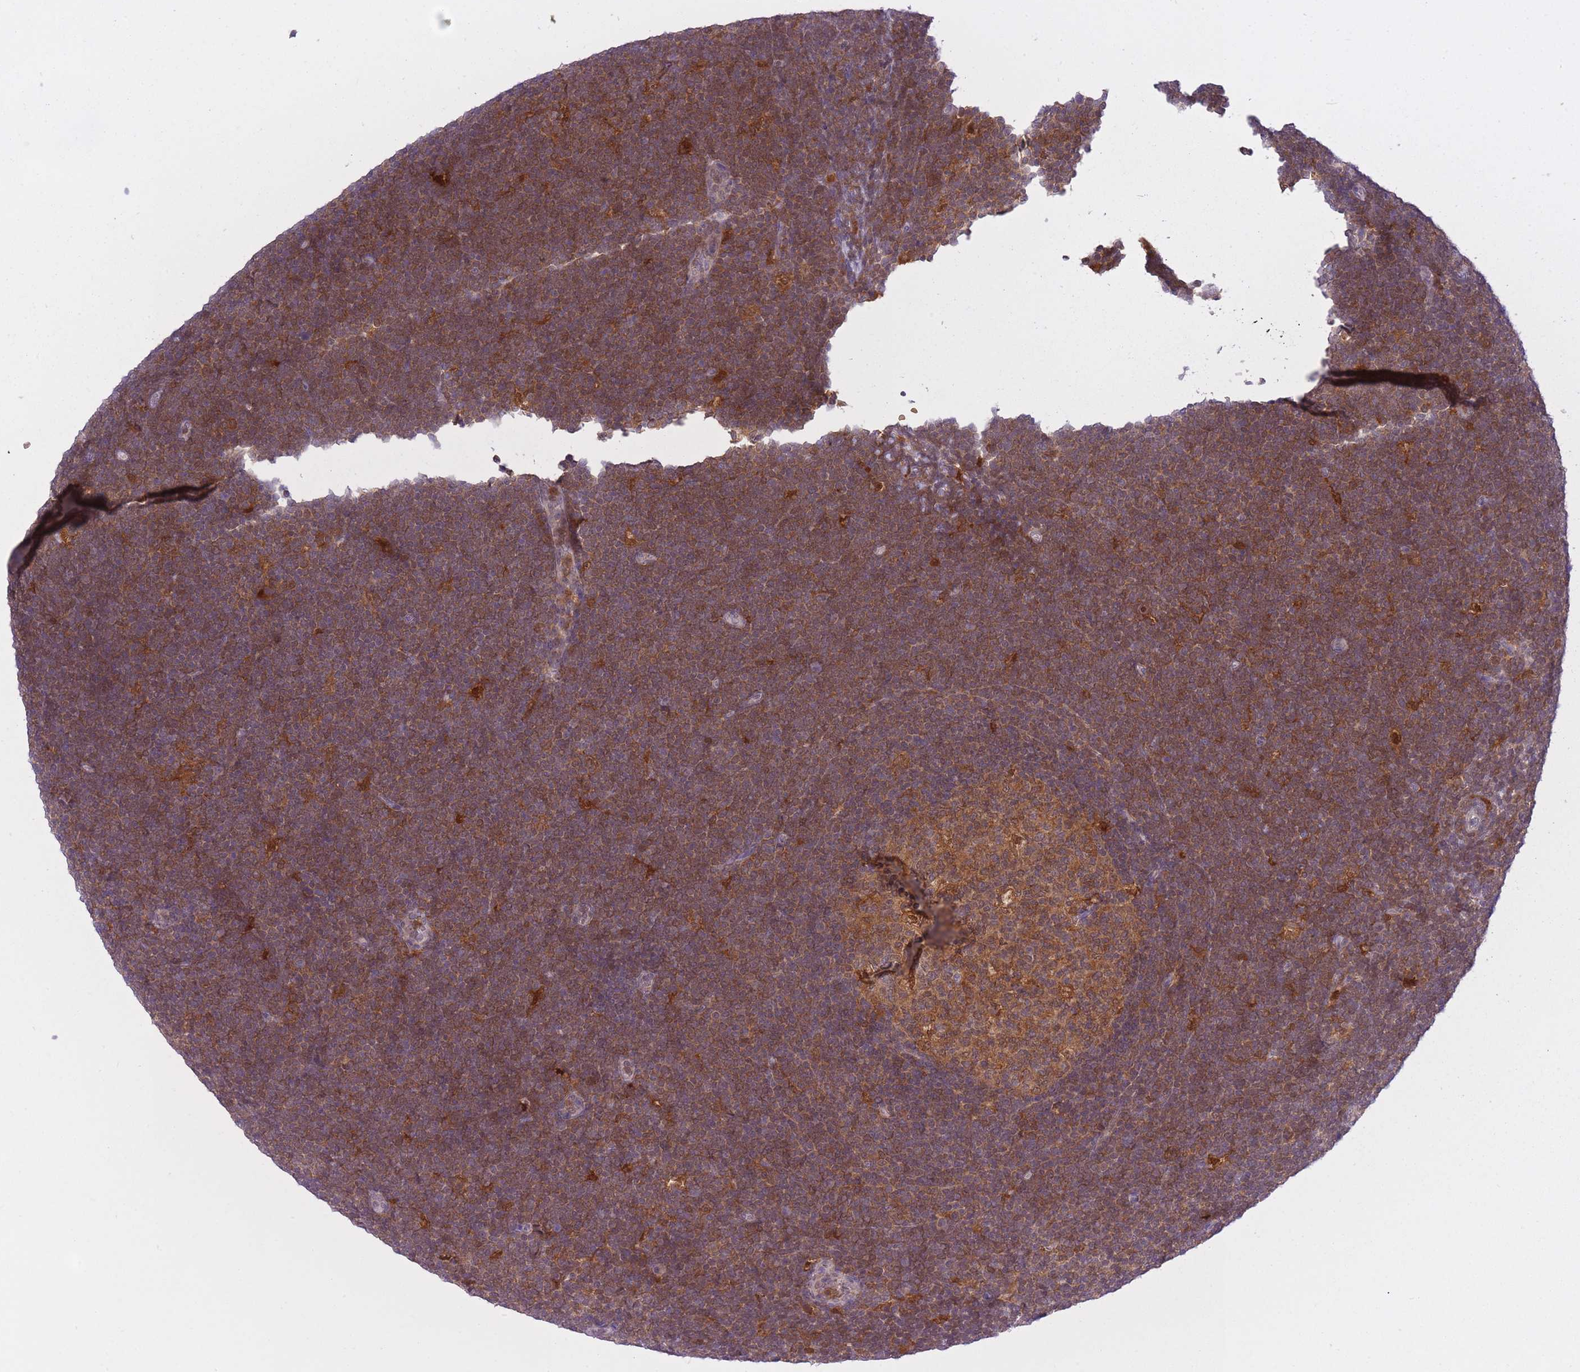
{"staining": {"intensity": "strong", "quantity": ">75%", "location": "cytoplasmic/membranous,nuclear"}, "tissue": "lymphoma", "cell_type": "Tumor cells", "image_type": "cancer", "snomed": [{"axis": "morphology", "description": "Malignant lymphoma, non-Hodgkin's type, High grade"}, {"axis": "topography", "description": "Lymph node"}], "caption": "An immunohistochemistry image of neoplastic tissue is shown. Protein staining in brown shows strong cytoplasmic/membranous and nuclear positivity in malignant lymphoma, non-Hodgkin's type (high-grade) within tumor cells.", "gene": "CXorf38", "patient": {"sex": "male", "age": 13}}